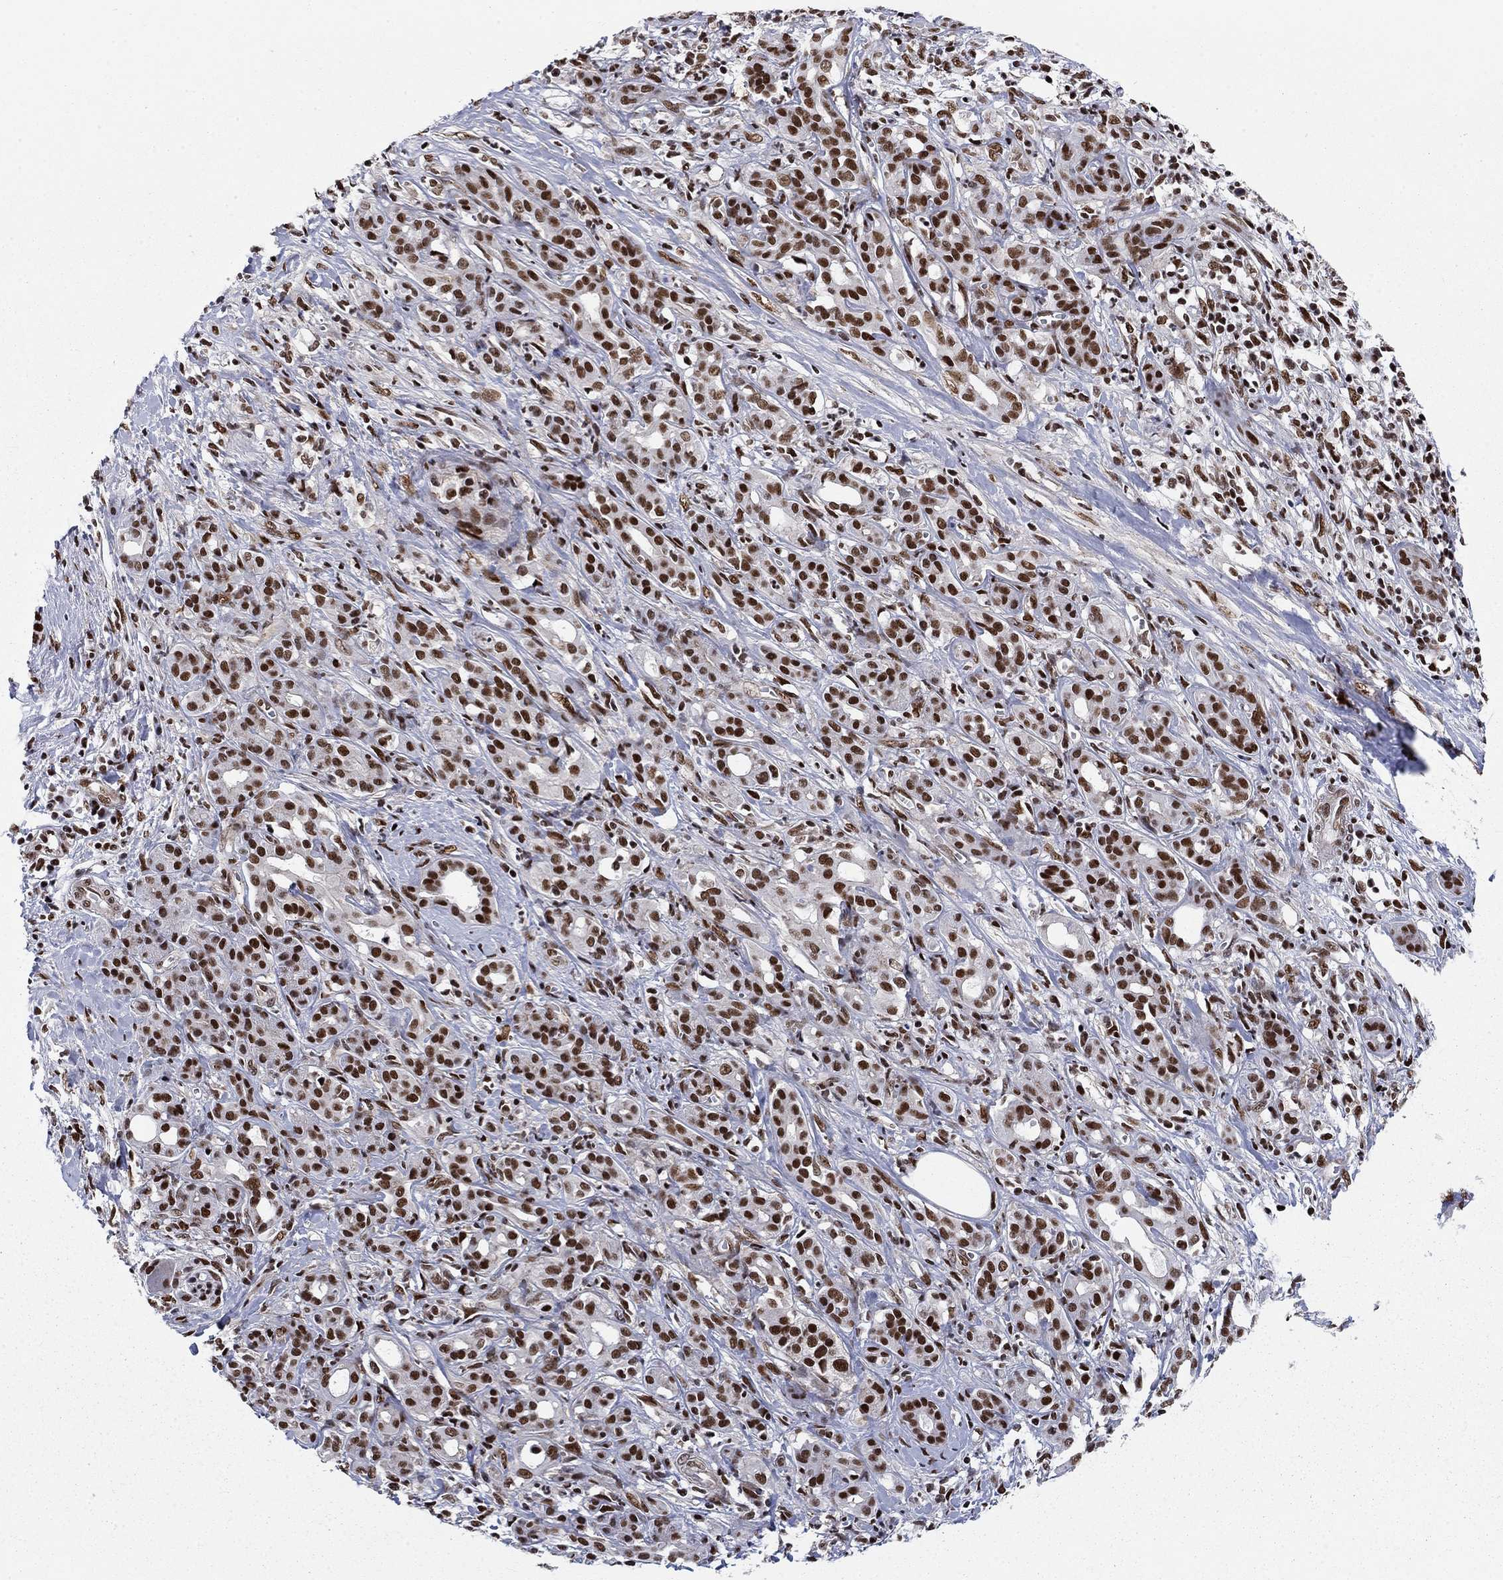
{"staining": {"intensity": "strong", "quantity": ">75%", "location": "nuclear"}, "tissue": "pancreatic cancer", "cell_type": "Tumor cells", "image_type": "cancer", "snomed": [{"axis": "morphology", "description": "Adenocarcinoma, NOS"}, {"axis": "topography", "description": "Pancreas"}], "caption": "IHC of pancreatic adenocarcinoma exhibits high levels of strong nuclear staining in about >75% of tumor cells. (DAB (3,3'-diaminobenzidine) = brown stain, brightfield microscopy at high magnification).", "gene": "RPRD1B", "patient": {"sex": "male", "age": 61}}